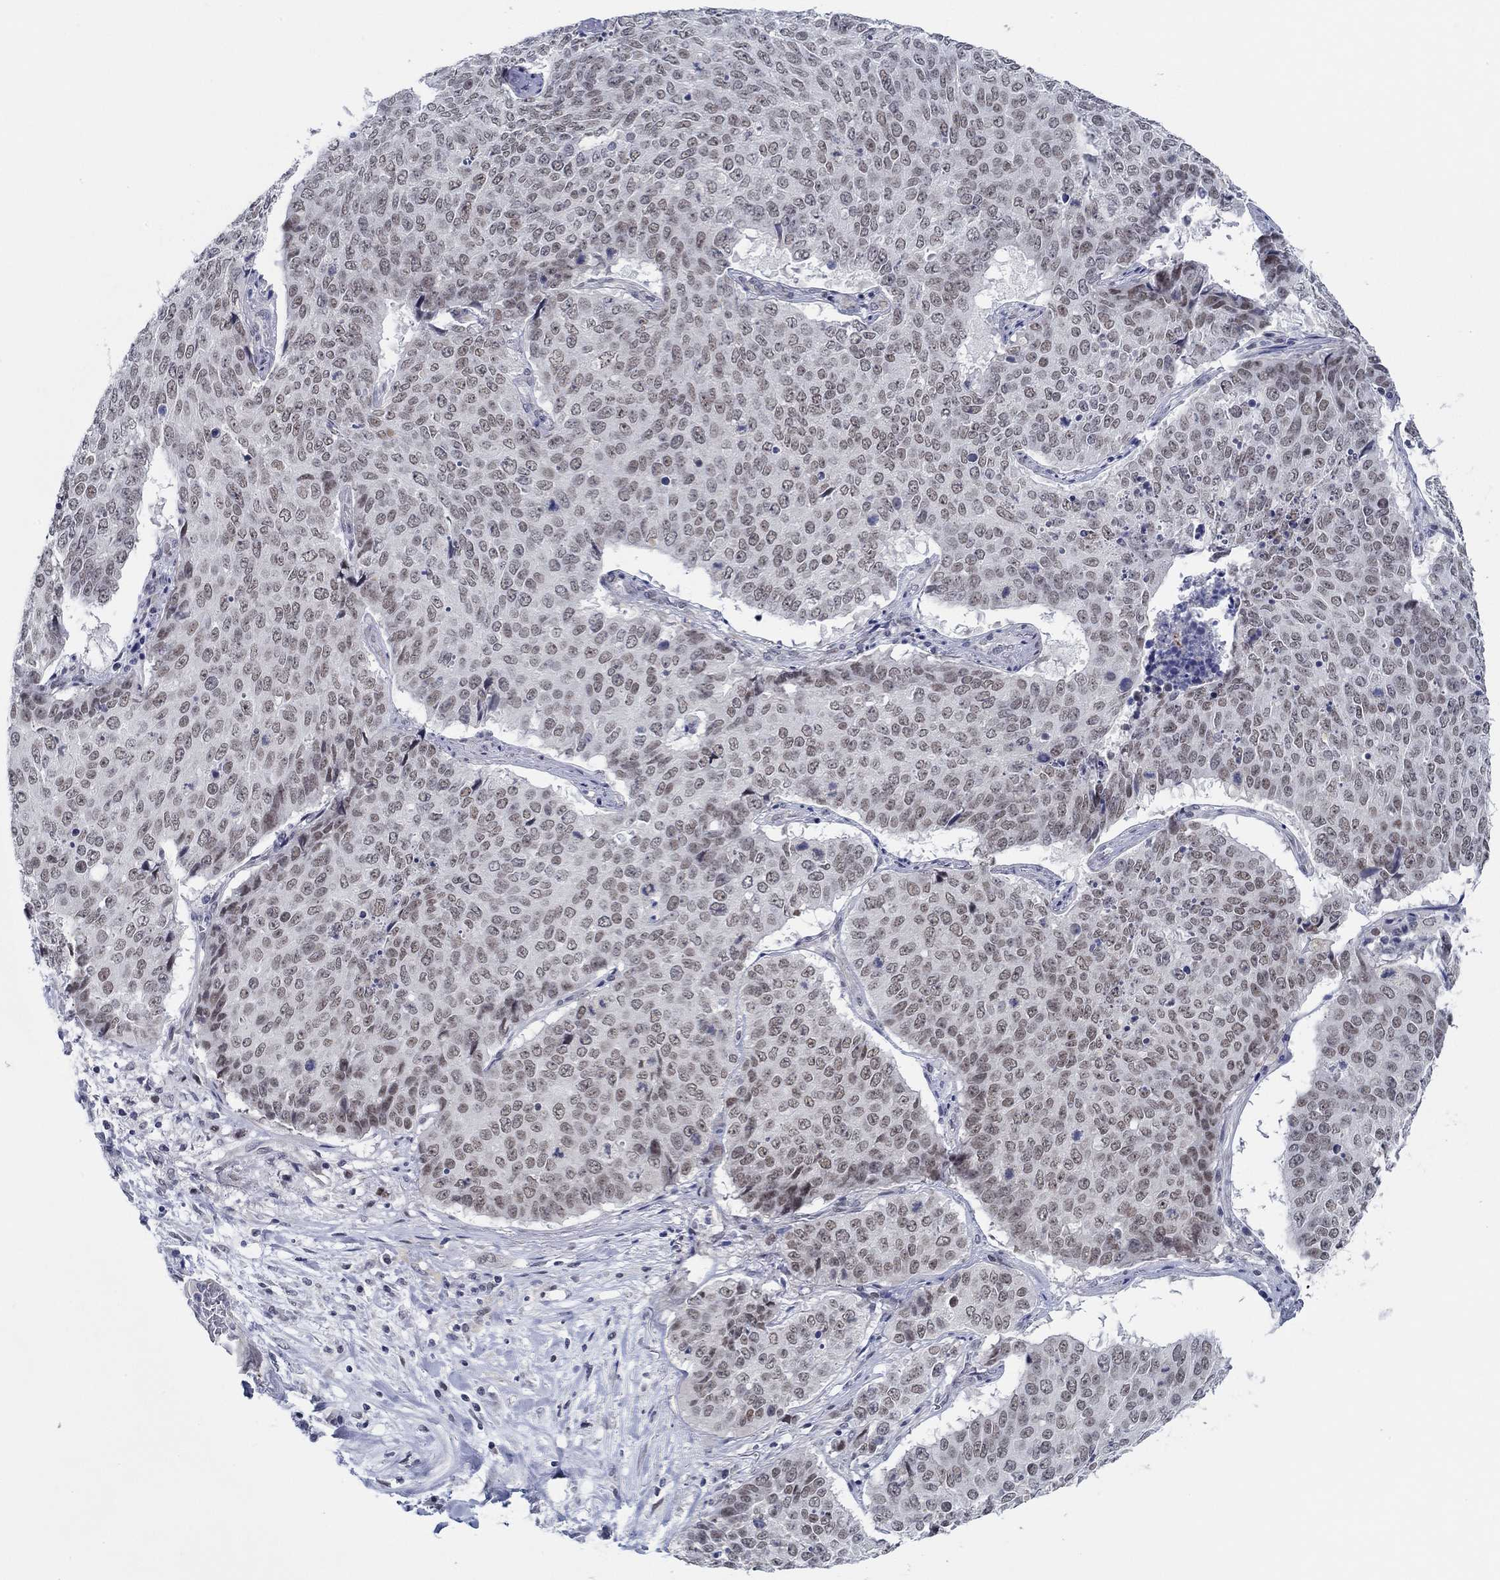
{"staining": {"intensity": "weak", "quantity": ">75%", "location": "nuclear"}, "tissue": "lung cancer", "cell_type": "Tumor cells", "image_type": "cancer", "snomed": [{"axis": "morphology", "description": "Normal tissue, NOS"}, {"axis": "morphology", "description": "Squamous cell carcinoma, NOS"}, {"axis": "topography", "description": "Bronchus"}, {"axis": "topography", "description": "Lung"}], "caption": "Protein analysis of lung squamous cell carcinoma tissue demonstrates weak nuclear positivity in approximately >75% of tumor cells.", "gene": "SLC34A1", "patient": {"sex": "male", "age": 64}}